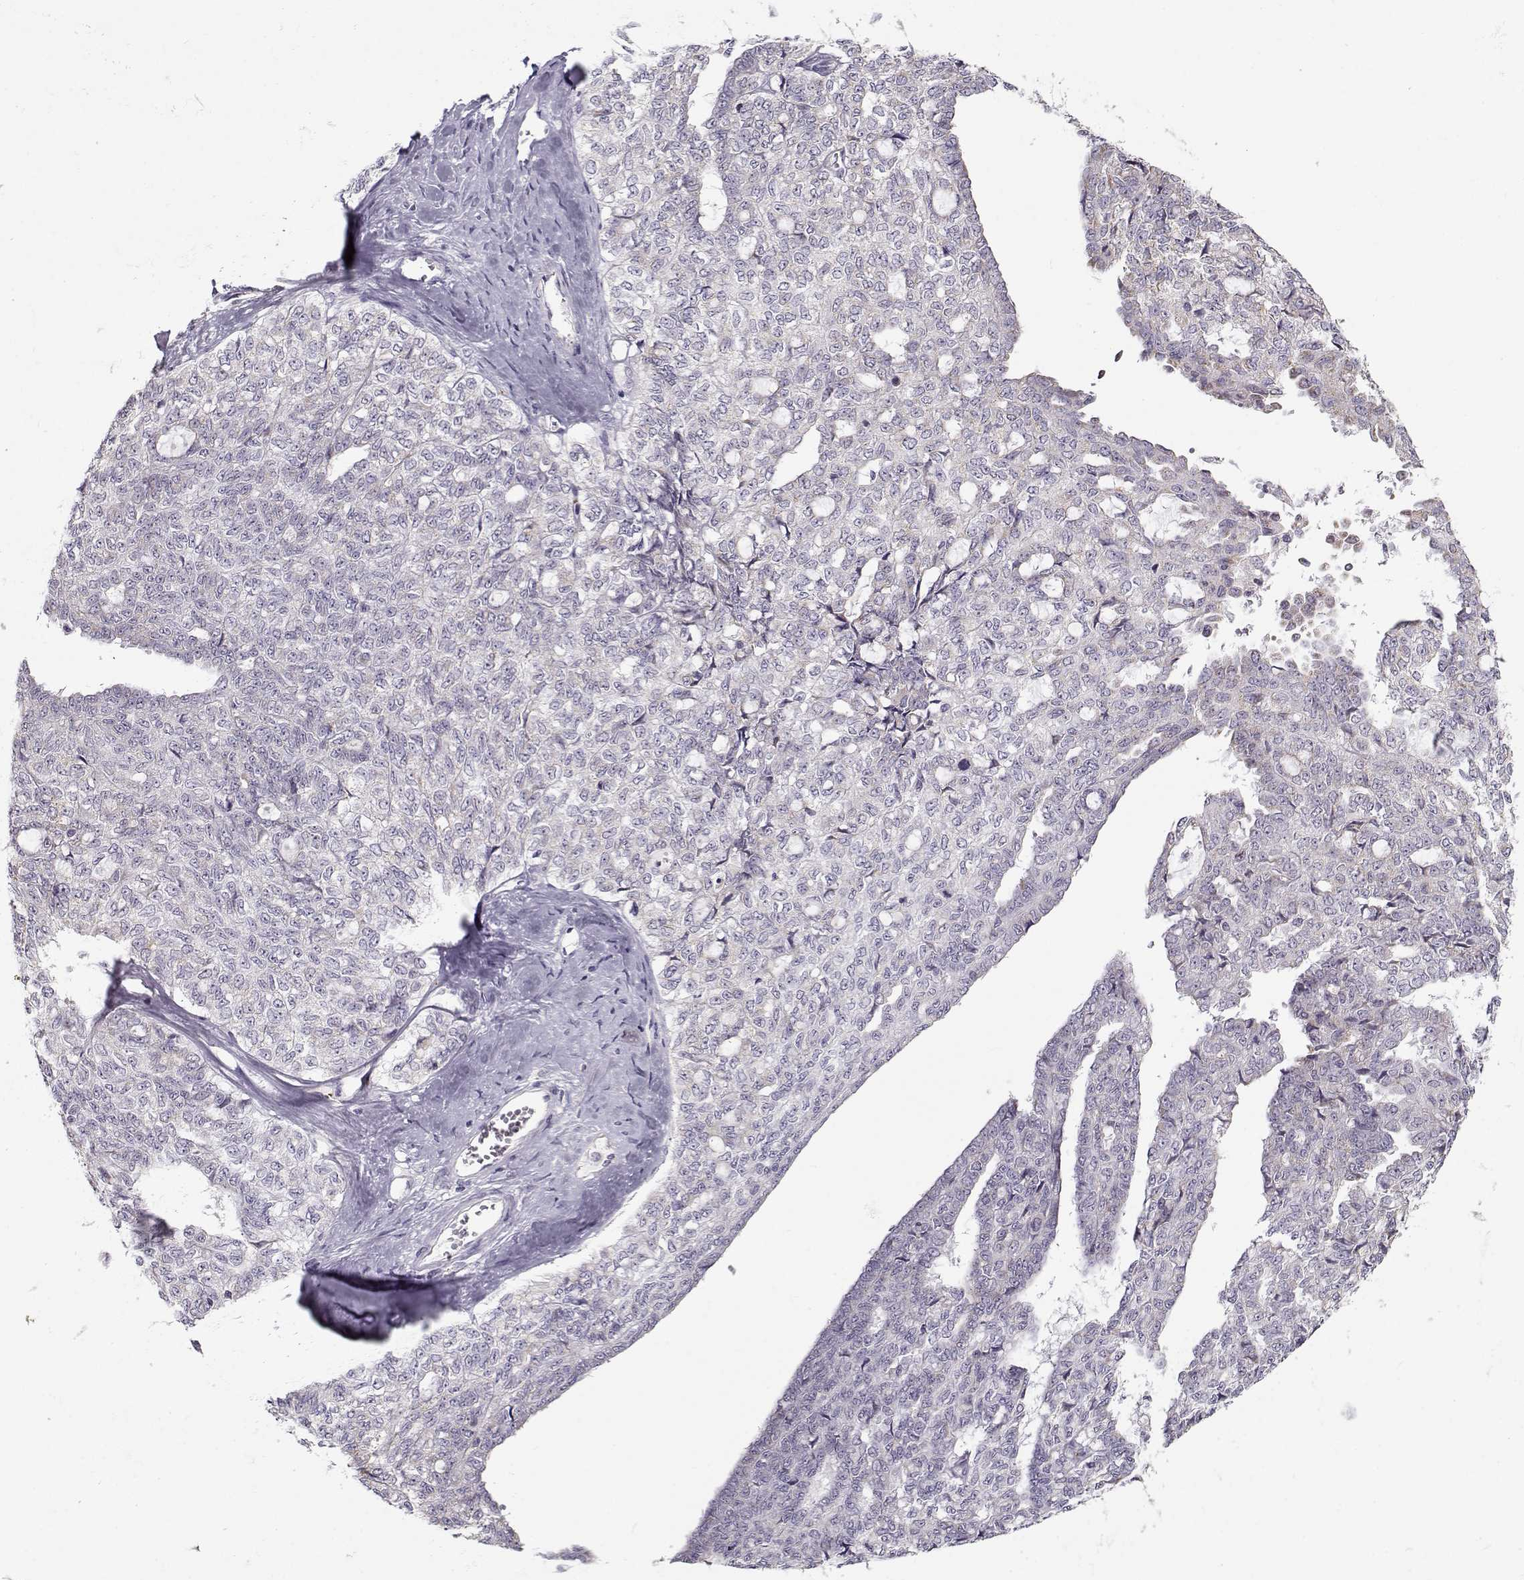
{"staining": {"intensity": "negative", "quantity": "none", "location": "none"}, "tissue": "ovarian cancer", "cell_type": "Tumor cells", "image_type": "cancer", "snomed": [{"axis": "morphology", "description": "Cystadenocarcinoma, serous, NOS"}, {"axis": "topography", "description": "Ovary"}], "caption": "Micrograph shows no protein staining in tumor cells of ovarian cancer (serous cystadenocarcinoma) tissue.", "gene": "KLF17", "patient": {"sex": "female", "age": 71}}